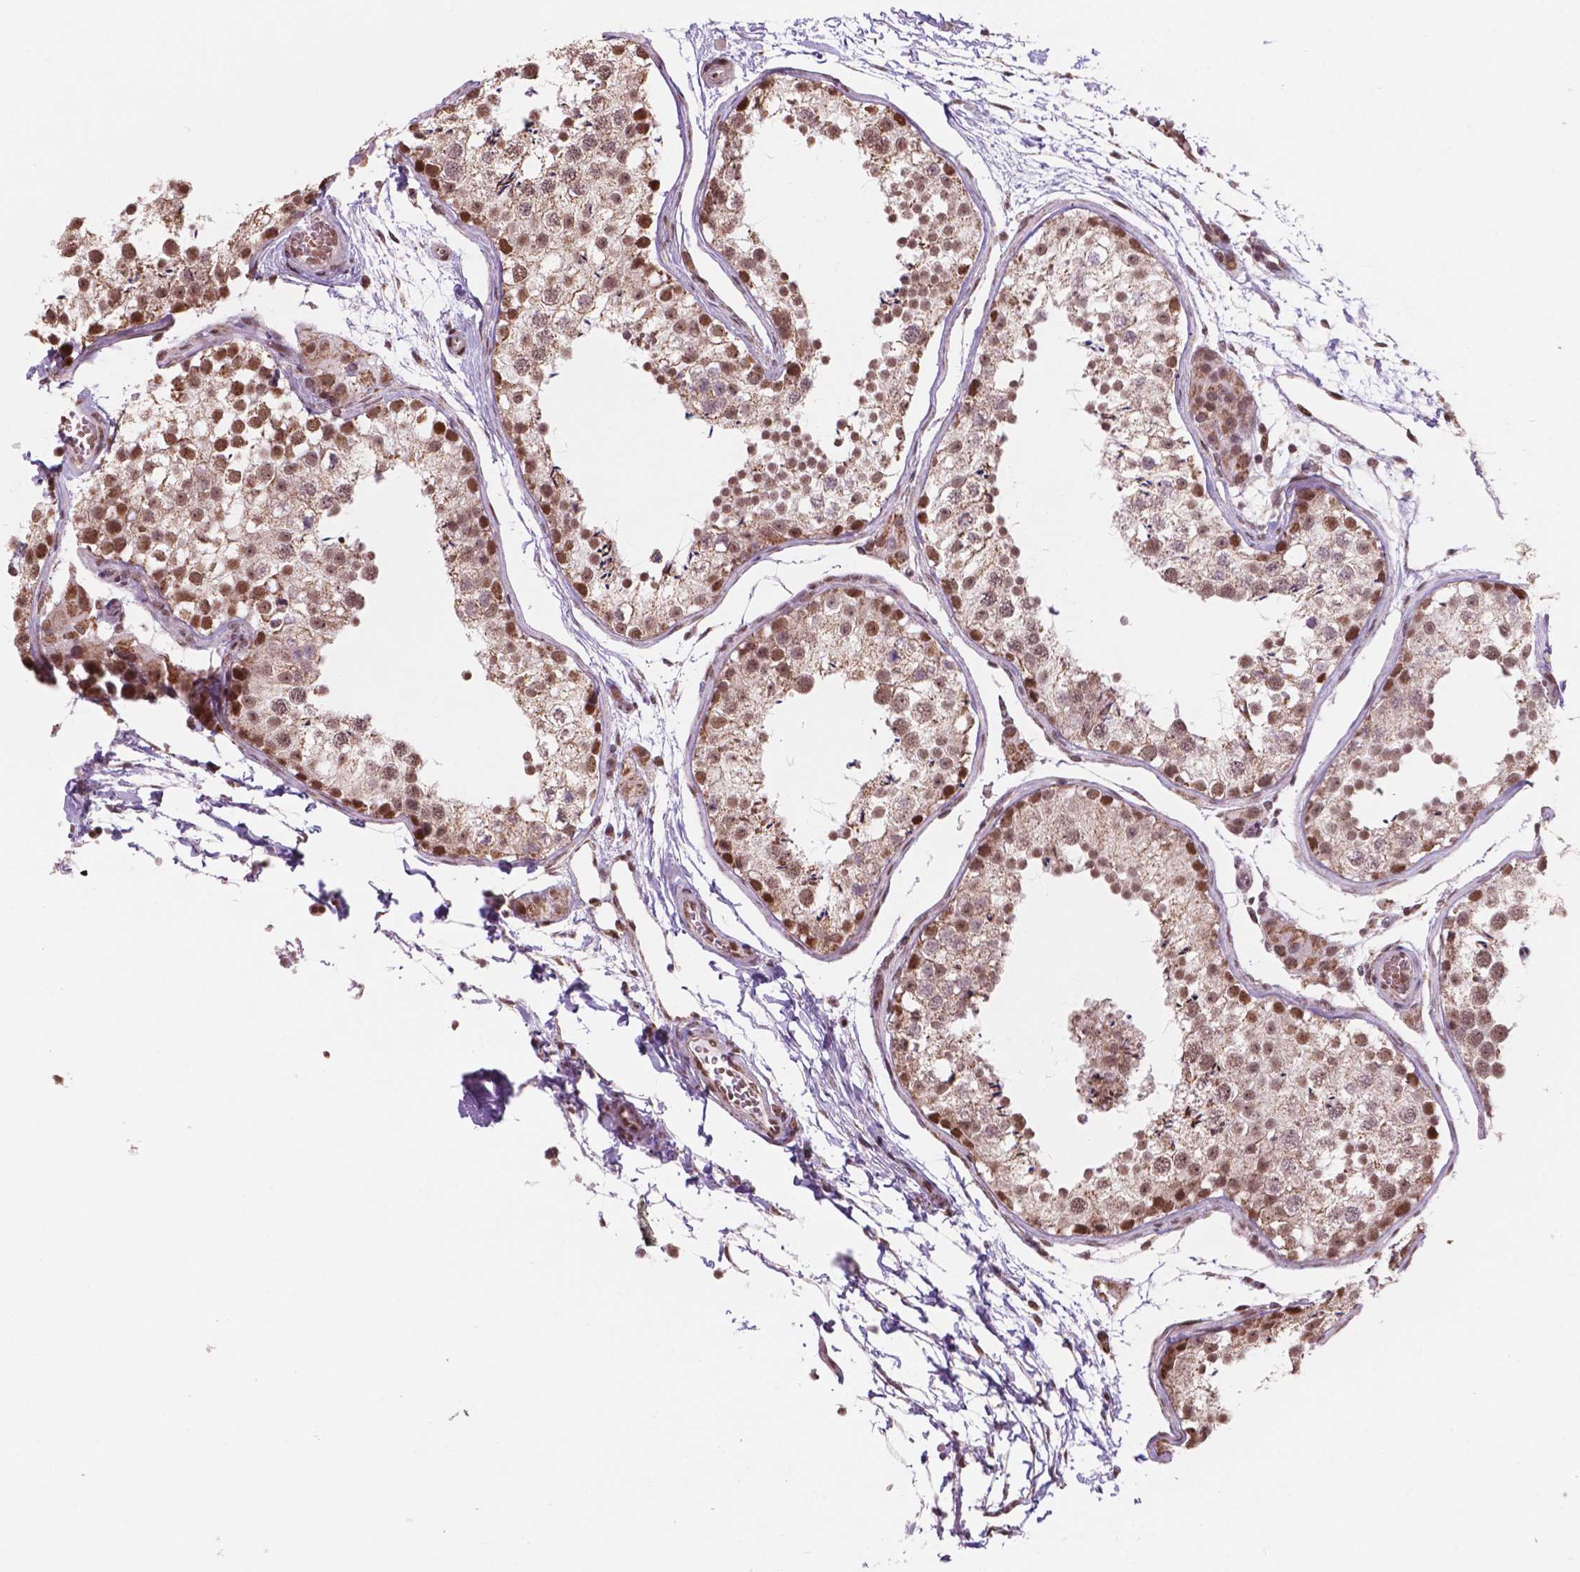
{"staining": {"intensity": "strong", "quantity": ">75%", "location": "cytoplasmic/membranous,nuclear"}, "tissue": "testis", "cell_type": "Cells in seminiferous ducts", "image_type": "normal", "snomed": [{"axis": "morphology", "description": "Normal tissue, NOS"}, {"axis": "topography", "description": "Testis"}], "caption": "Benign testis reveals strong cytoplasmic/membranous,nuclear staining in about >75% of cells in seminiferous ducts, visualized by immunohistochemistry.", "gene": "NDUFA10", "patient": {"sex": "male", "age": 29}}